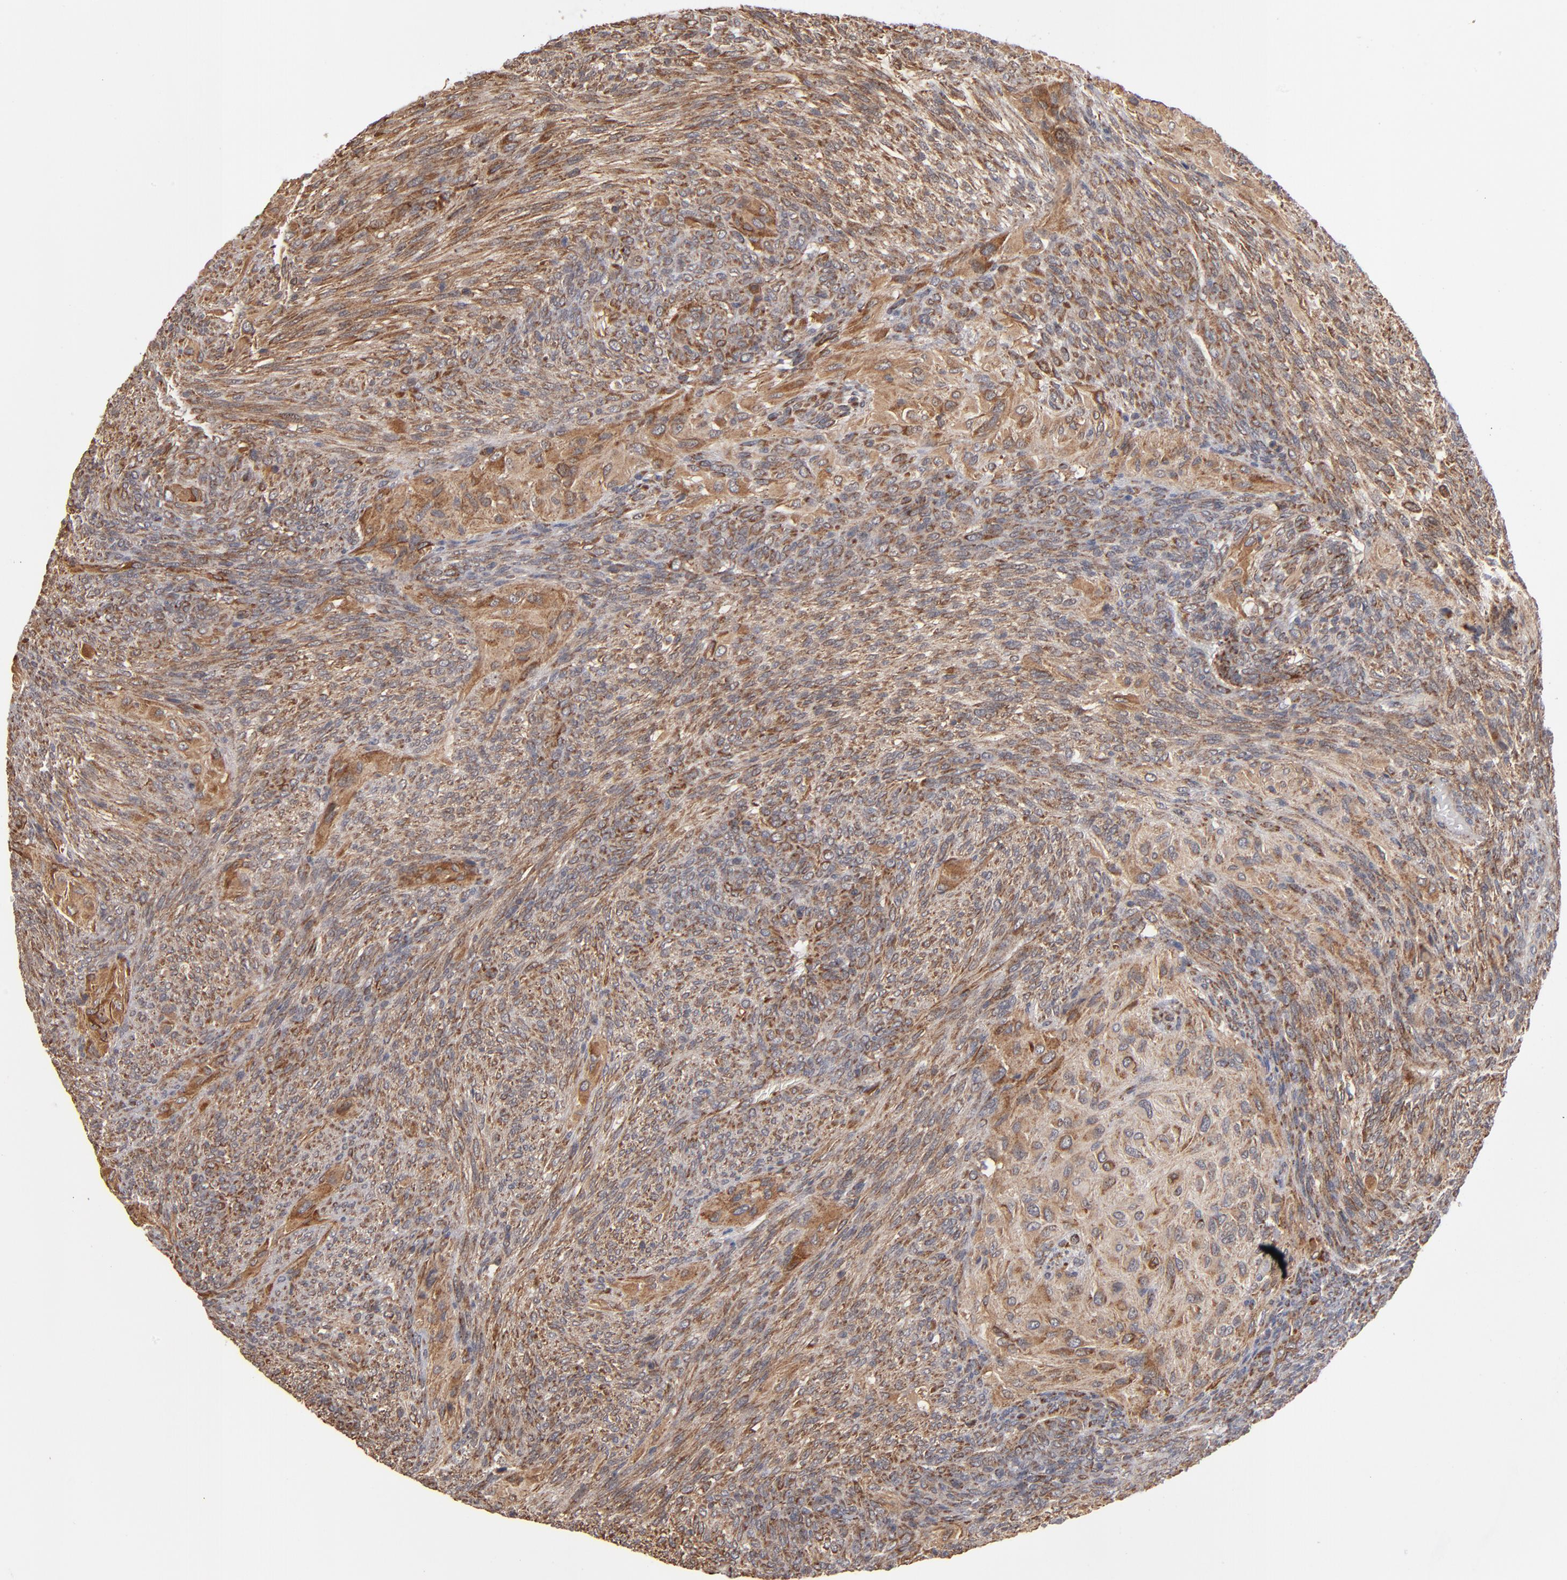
{"staining": {"intensity": "moderate", "quantity": ">75%", "location": "cytoplasmic/membranous"}, "tissue": "glioma", "cell_type": "Tumor cells", "image_type": "cancer", "snomed": [{"axis": "morphology", "description": "Glioma, malignant, High grade"}, {"axis": "topography", "description": "Cerebral cortex"}], "caption": "Immunohistochemistry (IHC) image of human glioma stained for a protein (brown), which exhibits medium levels of moderate cytoplasmic/membranous expression in about >75% of tumor cells.", "gene": "MIPOL1", "patient": {"sex": "female", "age": 55}}